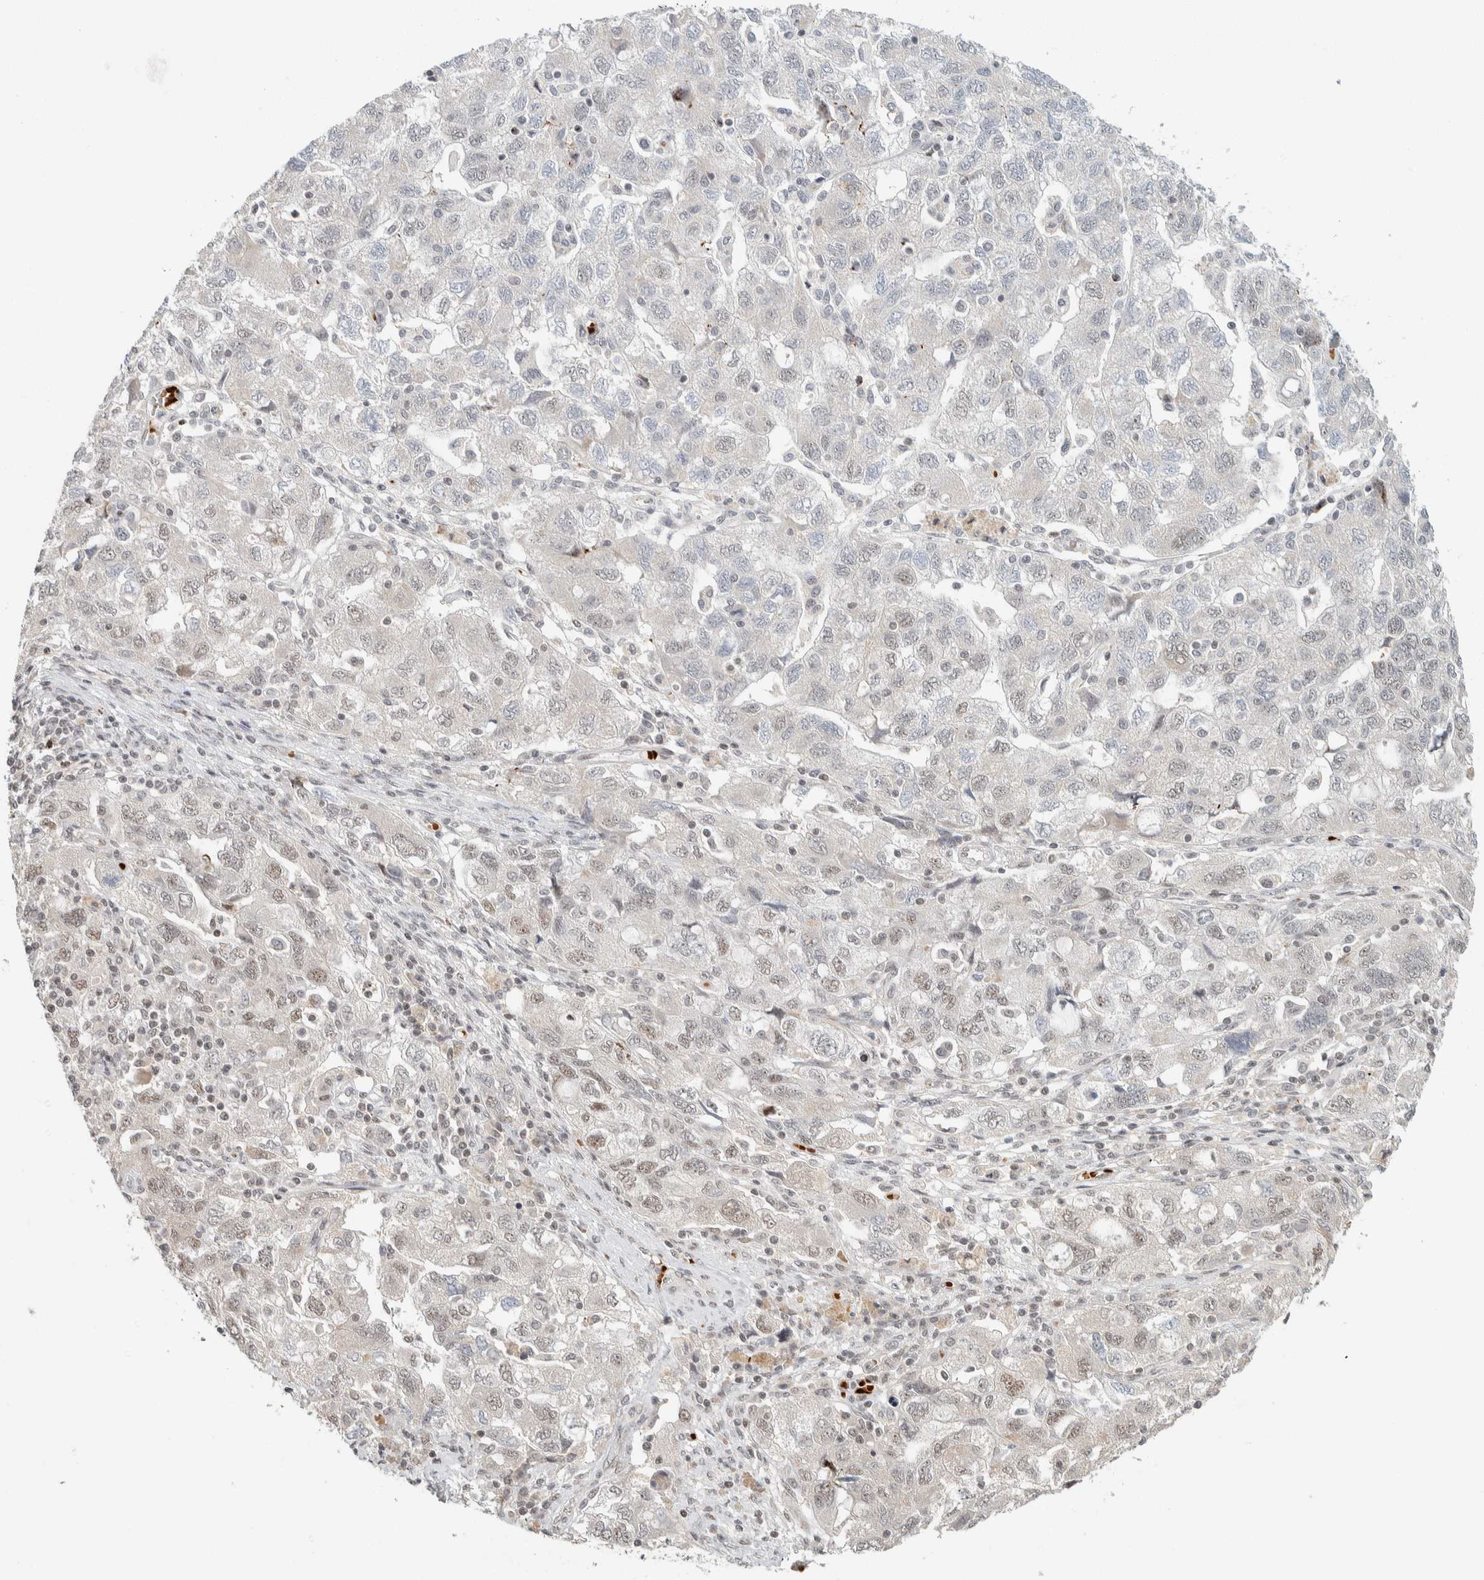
{"staining": {"intensity": "moderate", "quantity": "<25%", "location": "nuclear"}, "tissue": "ovarian cancer", "cell_type": "Tumor cells", "image_type": "cancer", "snomed": [{"axis": "morphology", "description": "Carcinoma, NOS"}, {"axis": "morphology", "description": "Cystadenocarcinoma, serous, NOS"}, {"axis": "topography", "description": "Ovary"}], "caption": "Human ovarian serous cystadenocarcinoma stained for a protein (brown) exhibits moderate nuclear positive expression in about <25% of tumor cells.", "gene": "ZBTB2", "patient": {"sex": "female", "age": 69}}